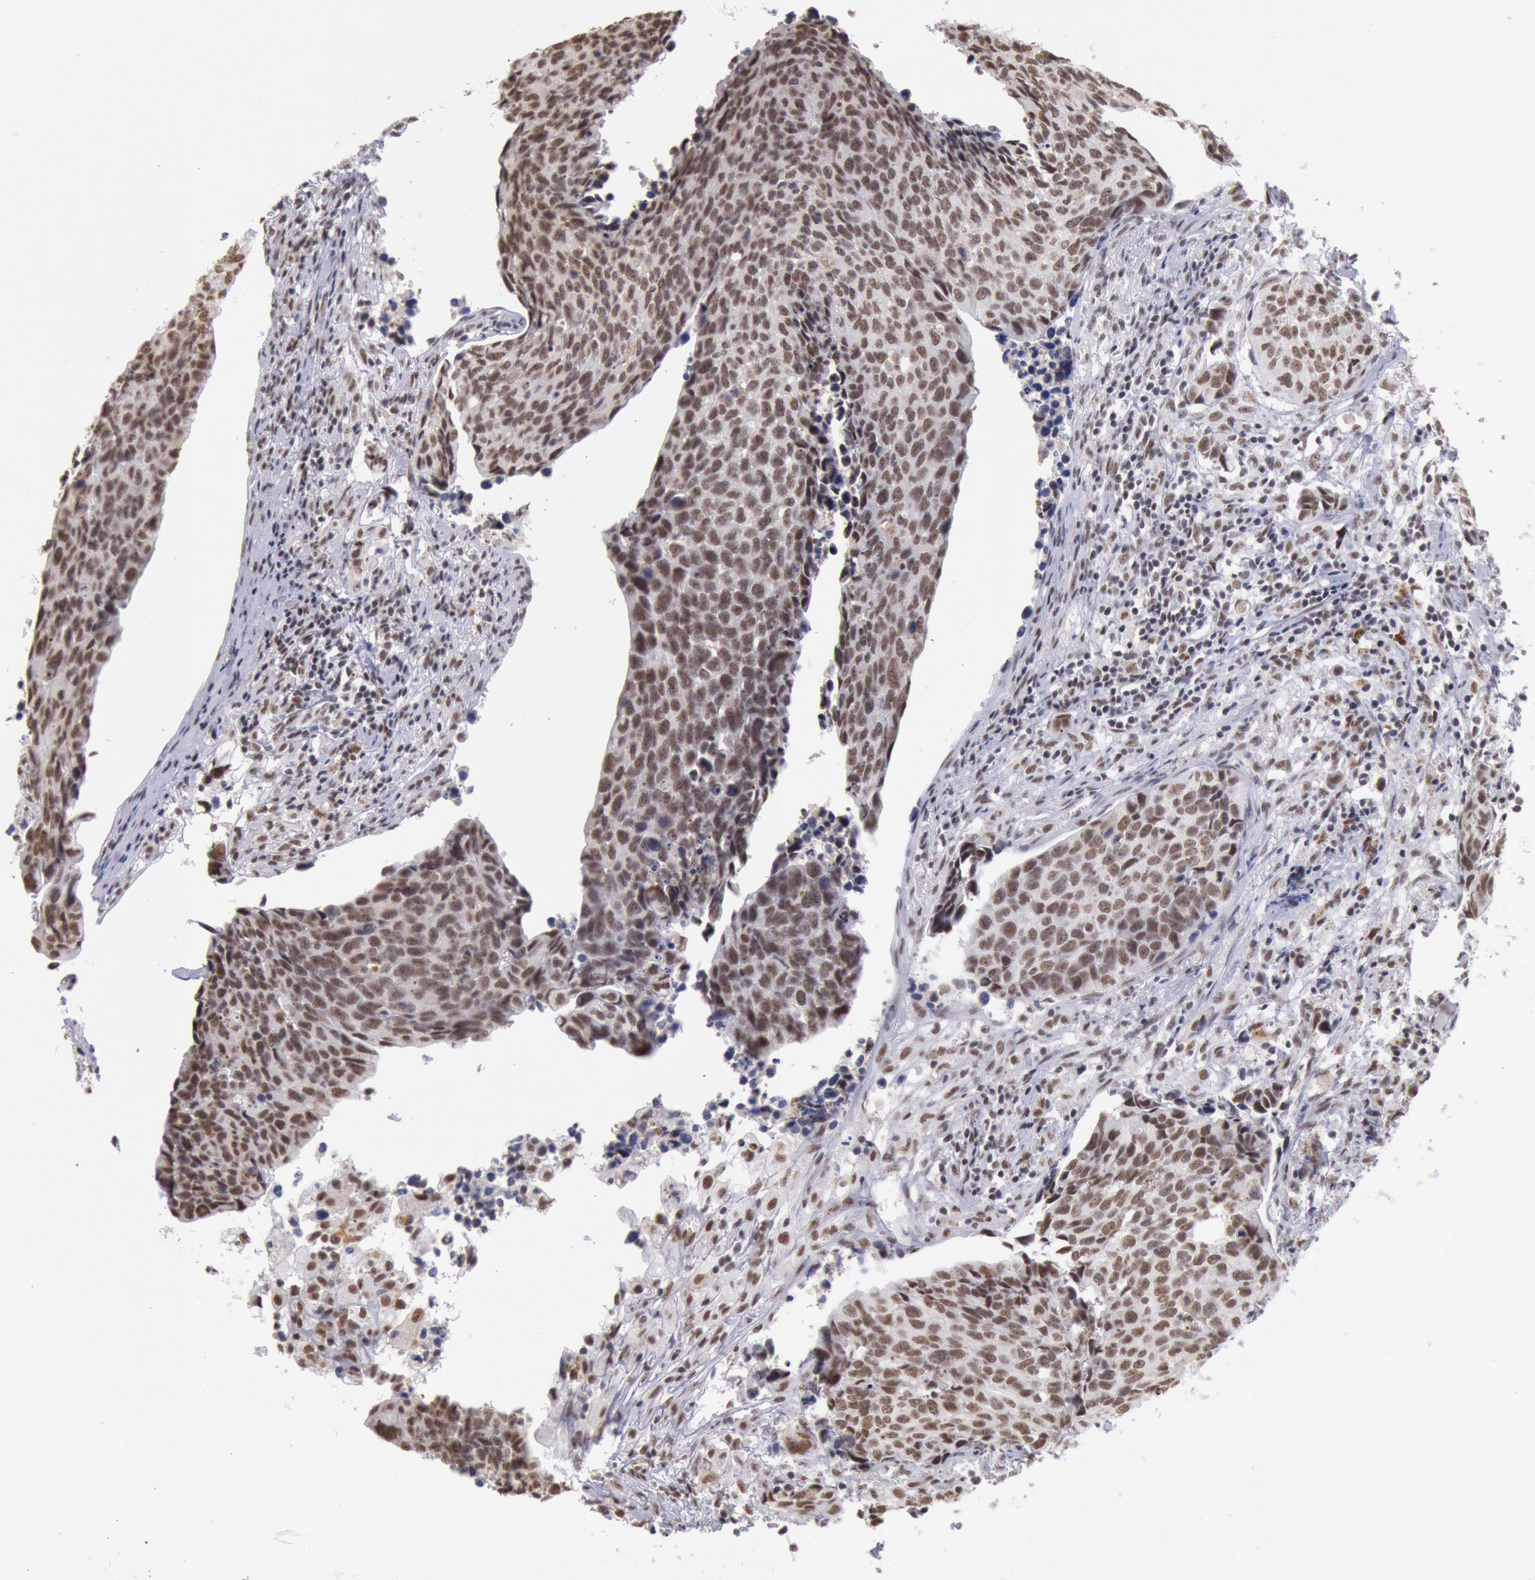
{"staining": {"intensity": "moderate", "quantity": ">75%", "location": "nuclear"}, "tissue": "urothelial cancer", "cell_type": "Tumor cells", "image_type": "cancer", "snomed": [{"axis": "morphology", "description": "Urothelial carcinoma, High grade"}, {"axis": "topography", "description": "Urinary bladder"}], "caption": "Tumor cells reveal medium levels of moderate nuclear positivity in approximately >75% of cells in urothelial cancer.", "gene": "SNRPD3", "patient": {"sex": "male", "age": 81}}